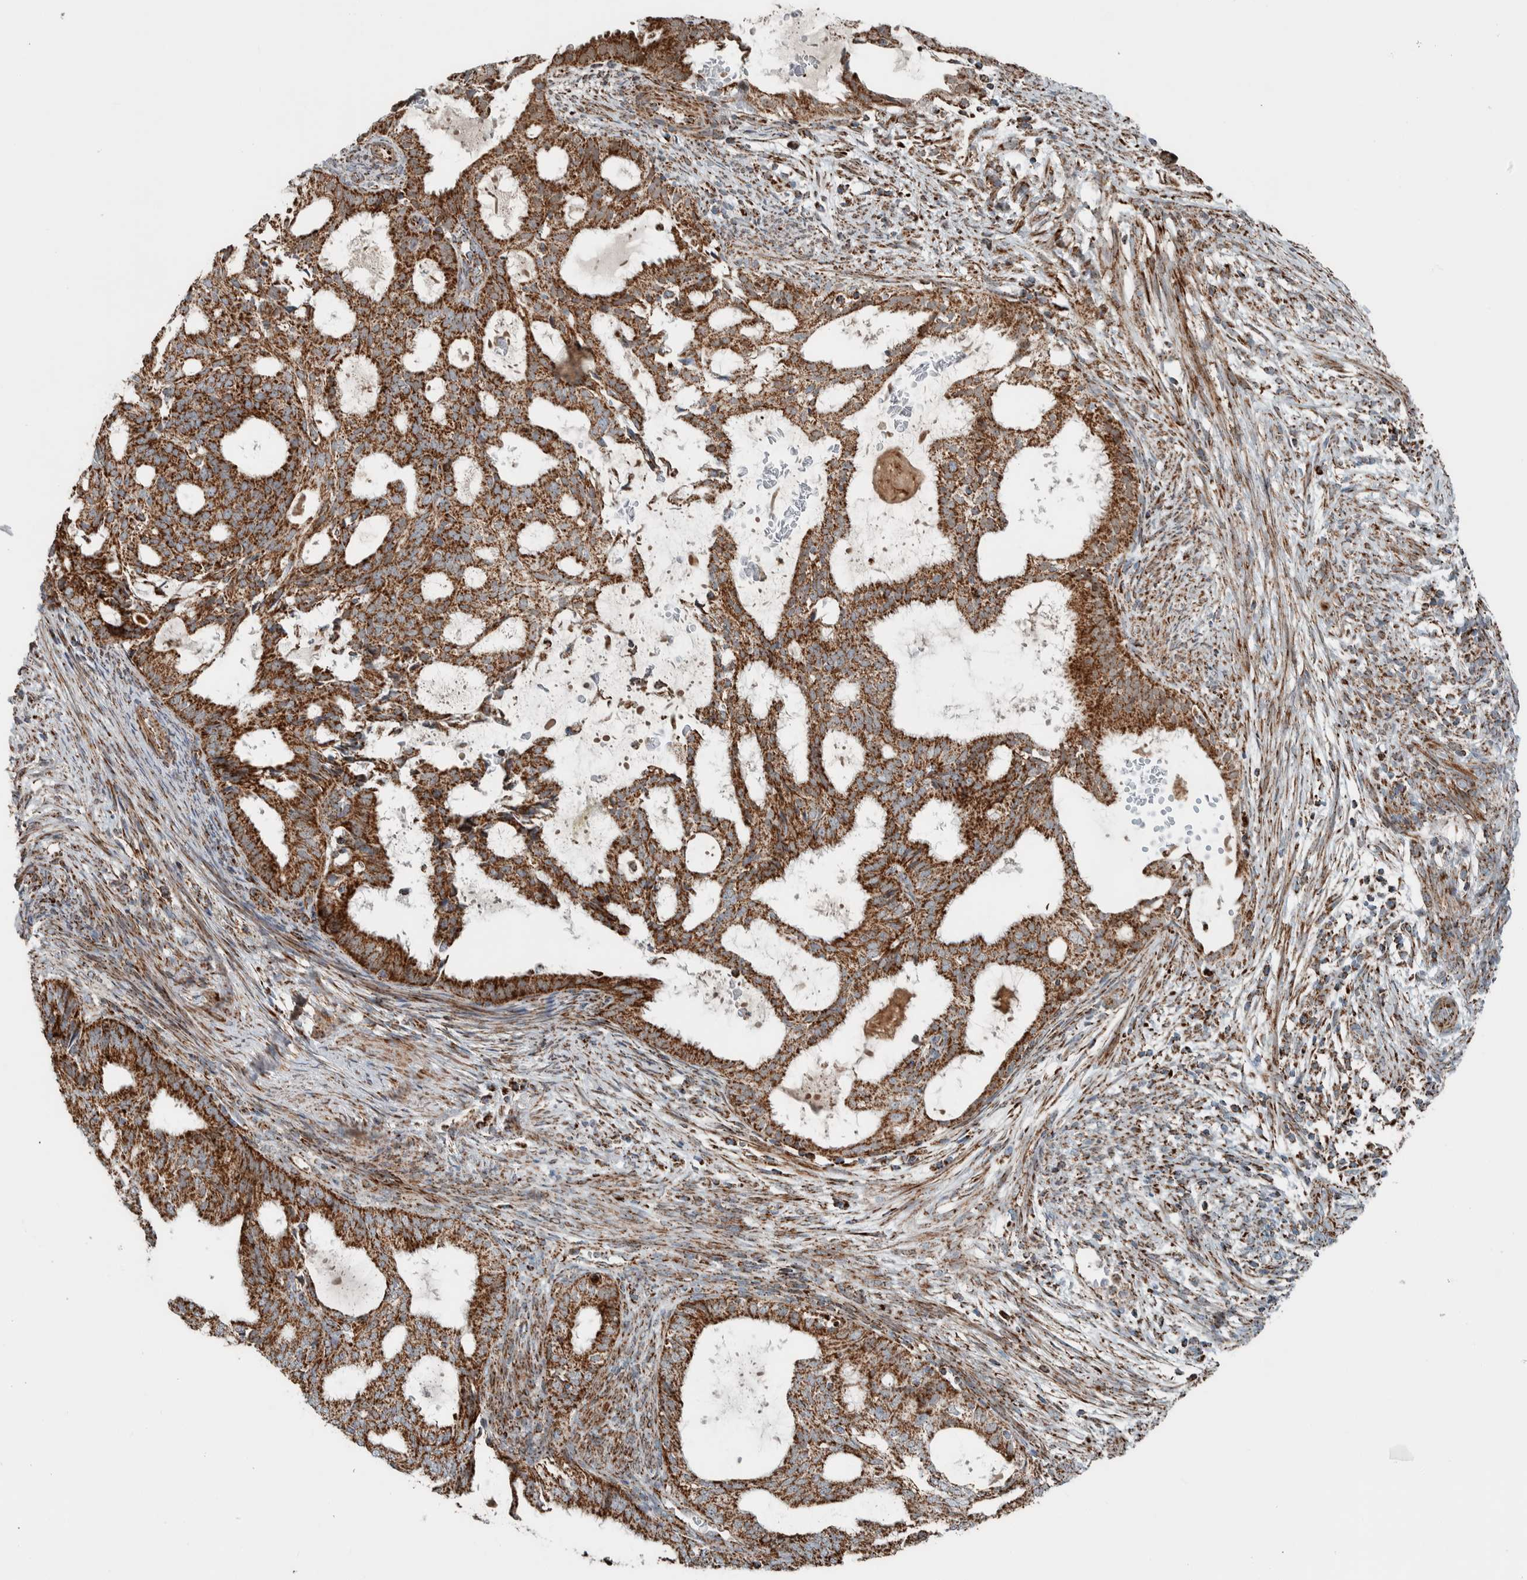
{"staining": {"intensity": "strong", "quantity": ">75%", "location": "cytoplasmic/membranous"}, "tissue": "endometrial cancer", "cell_type": "Tumor cells", "image_type": "cancer", "snomed": [{"axis": "morphology", "description": "Adenocarcinoma, NOS"}, {"axis": "topography", "description": "Endometrium"}], "caption": "A high-resolution photomicrograph shows immunohistochemistry (IHC) staining of endometrial cancer (adenocarcinoma), which demonstrates strong cytoplasmic/membranous positivity in about >75% of tumor cells. (IHC, brightfield microscopy, high magnification).", "gene": "CNTROB", "patient": {"sex": "female", "age": 58}}